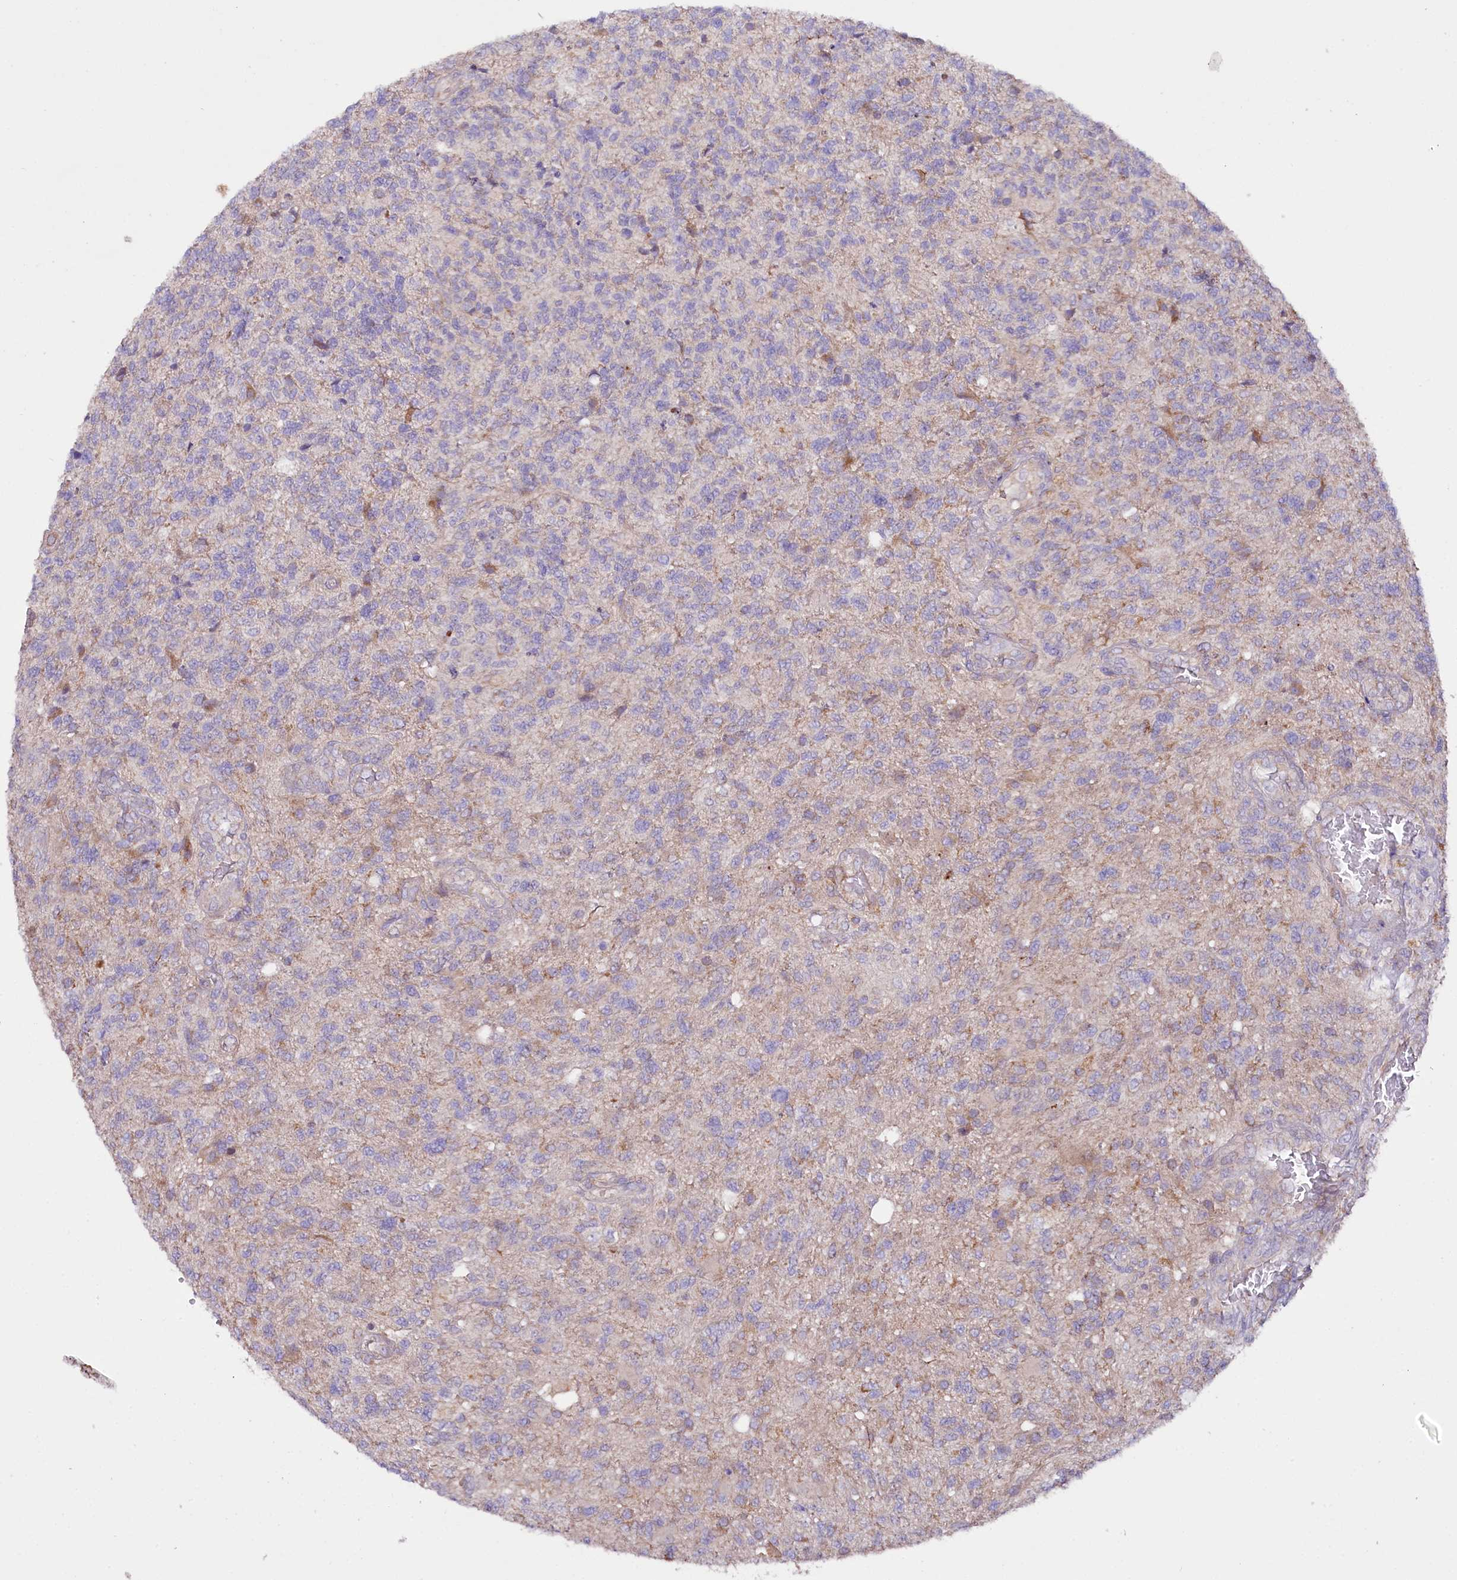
{"staining": {"intensity": "negative", "quantity": "none", "location": "none"}, "tissue": "glioma", "cell_type": "Tumor cells", "image_type": "cancer", "snomed": [{"axis": "morphology", "description": "Glioma, malignant, High grade"}, {"axis": "topography", "description": "Brain"}], "caption": "Human malignant glioma (high-grade) stained for a protein using immunohistochemistry (IHC) exhibits no staining in tumor cells.", "gene": "ZNF45", "patient": {"sex": "male", "age": 56}}